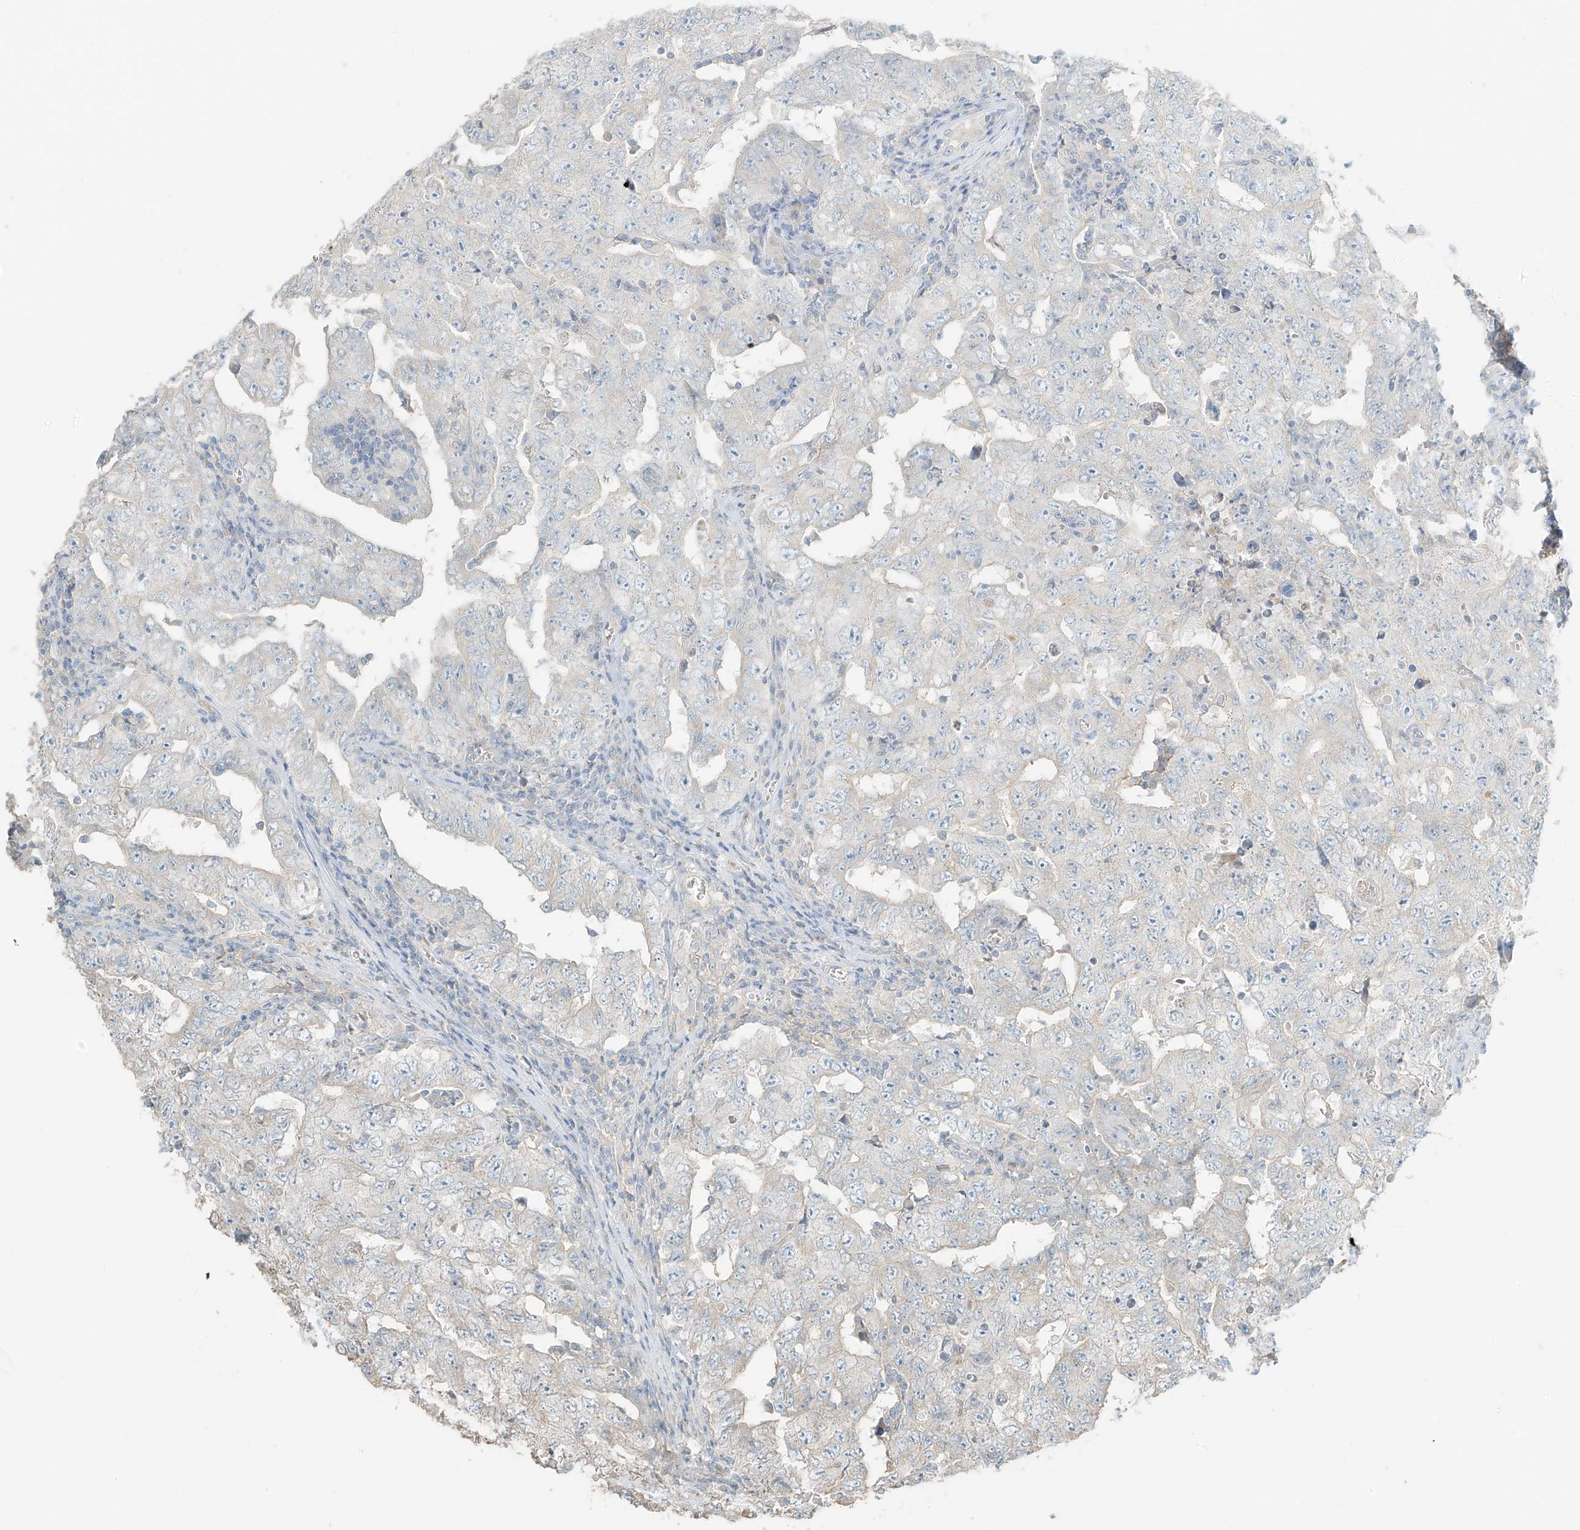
{"staining": {"intensity": "negative", "quantity": "none", "location": "none"}, "tissue": "testis cancer", "cell_type": "Tumor cells", "image_type": "cancer", "snomed": [{"axis": "morphology", "description": "Carcinoma, Embryonal, NOS"}, {"axis": "topography", "description": "Testis"}], "caption": "The immunohistochemistry micrograph has no significant staining in tumor cells of embryonal carcinoma (testis) tissue. (Immunohistochemistry, brightfield microscopy, high magnification).", "gene": "RFTN2", "patient": {"sex": "male", "age": 26}}